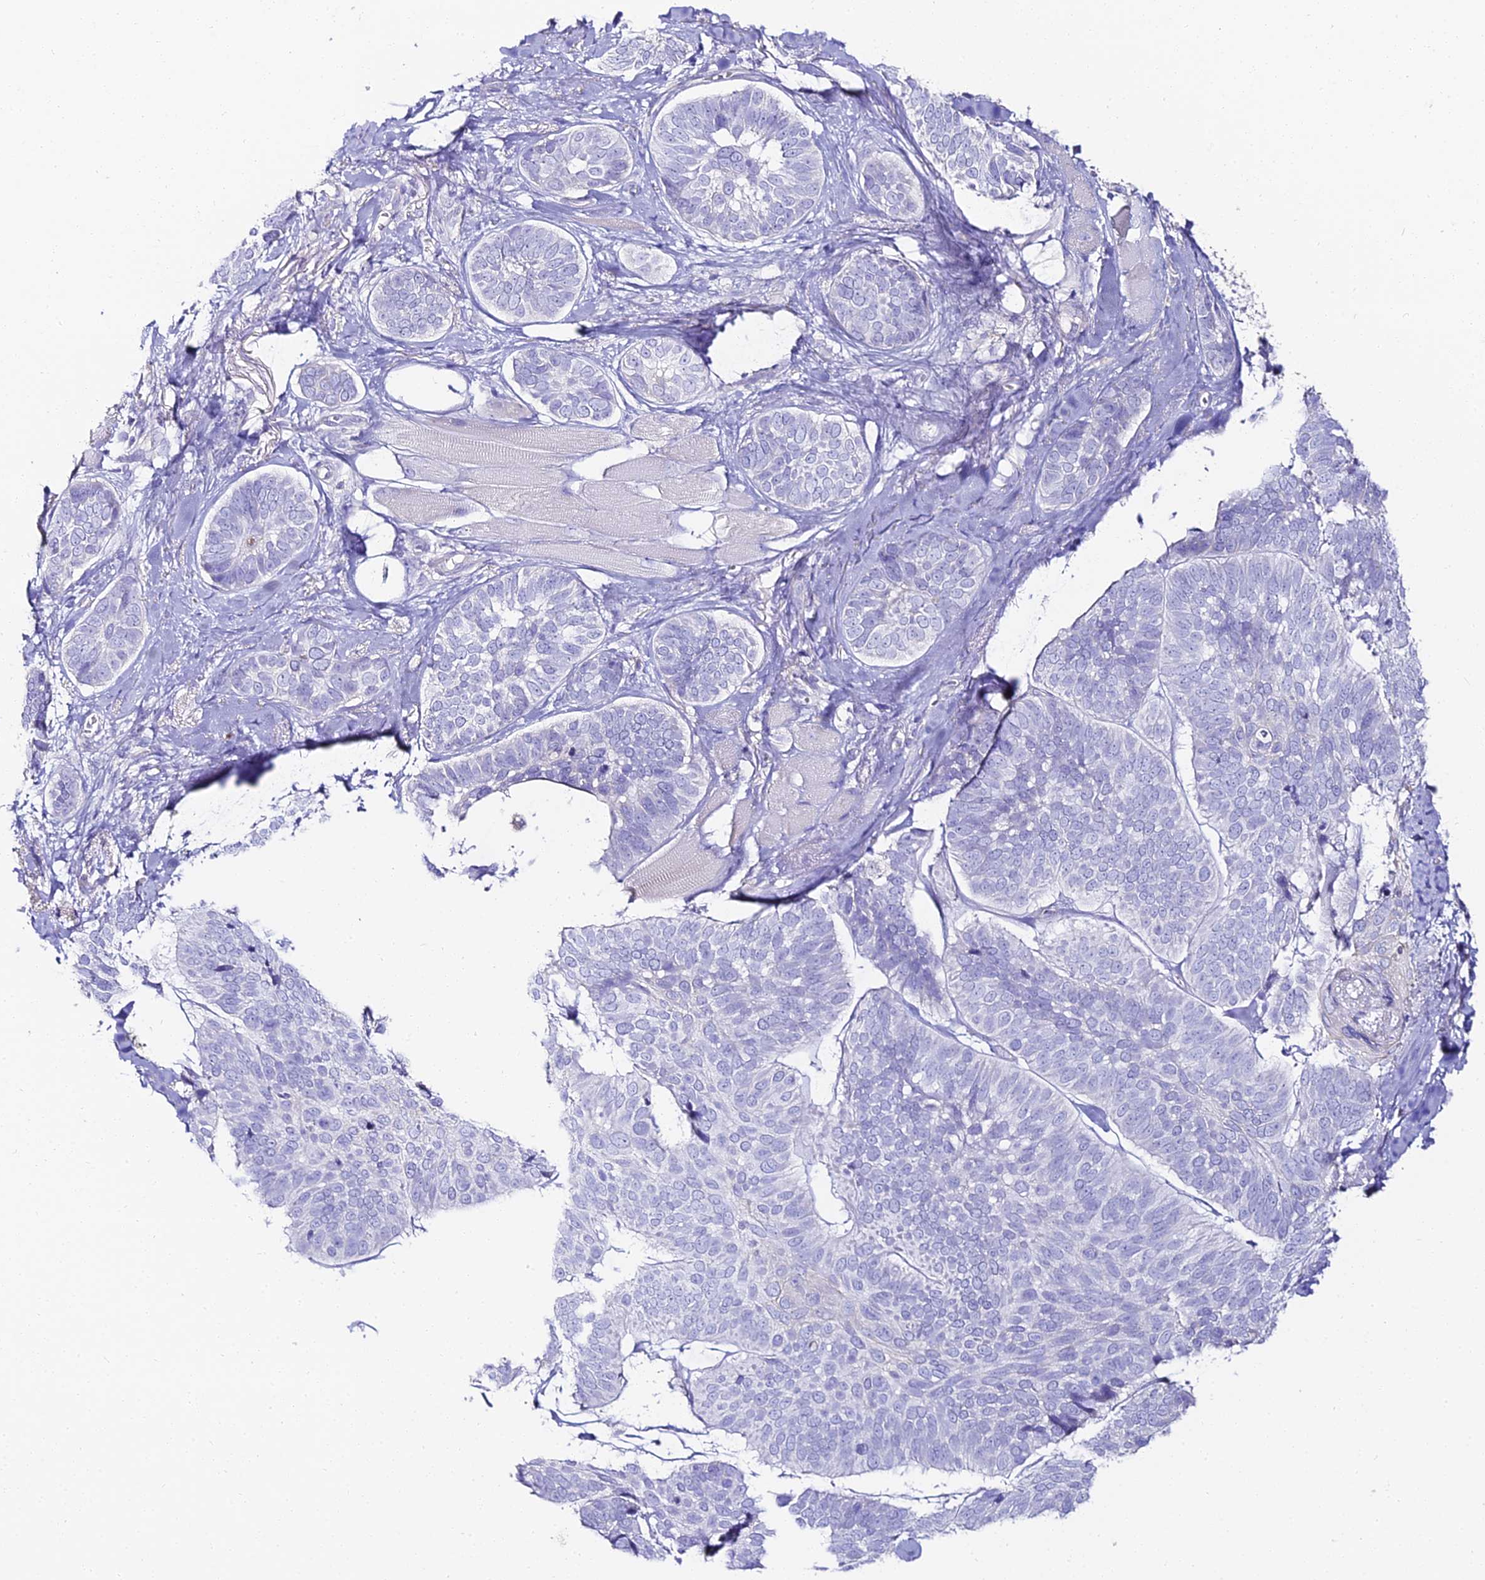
{"staining": {"intensity": "negative", "quantity": "none", "location": "none"}, "tissue": "skin cancer", "cell_type": "Tumor cells", "image_type": "cancer", "snomed": [{"axis": "morphology", "description": "Basal cell carcinoma"}, {"axis": "topography", "description": "Skin"}], "caption": "Tumor cells are negative for brown protein staining in basal cell carcinoma (skin).", "gene": "ALPG", "patient": {"sex": "male", "age": 62}}